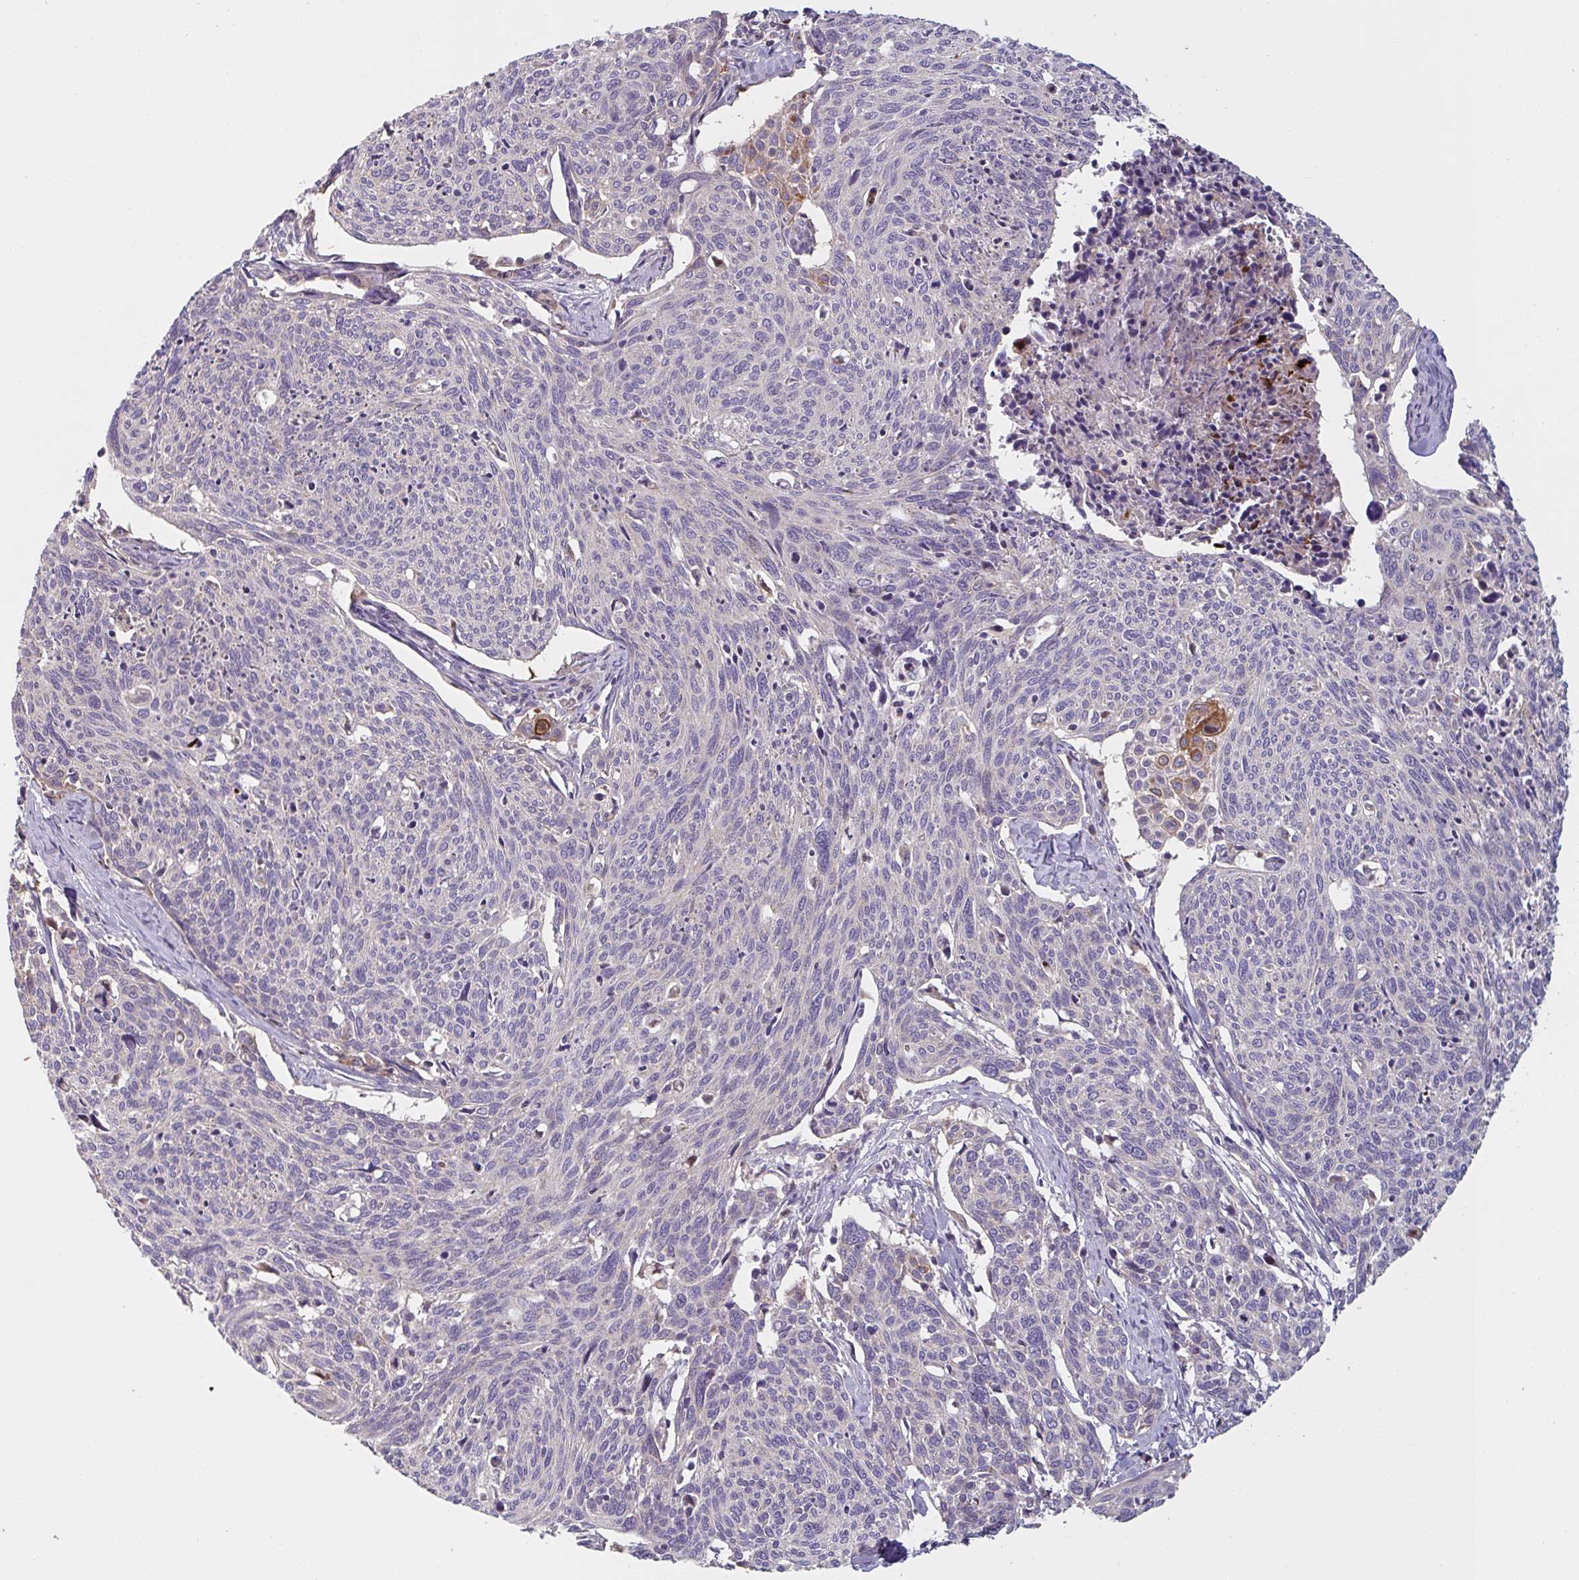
{"staining": {"intensity": "moderate", "quantity": "<25%", "location": "cytoplasmic/membranous"}, "tissue": "cervical cancer", "cell_type": "Tumor cells", "image_type": "cancer", "snomed": [{"axis": "morphology", "description": "Squamous cell carcinoma, NOS"}, {"axis": "topography", "description": "Cervix"}], "caption": "Protein expression analysis of human cervical cancer (squamous cell carcinoma) reveals moderate cytoplasmic/membranous expression in approximately <25% of tumor cells.", "gene": "MRPS2", "patient": {"sex": "female", "age": 49}}